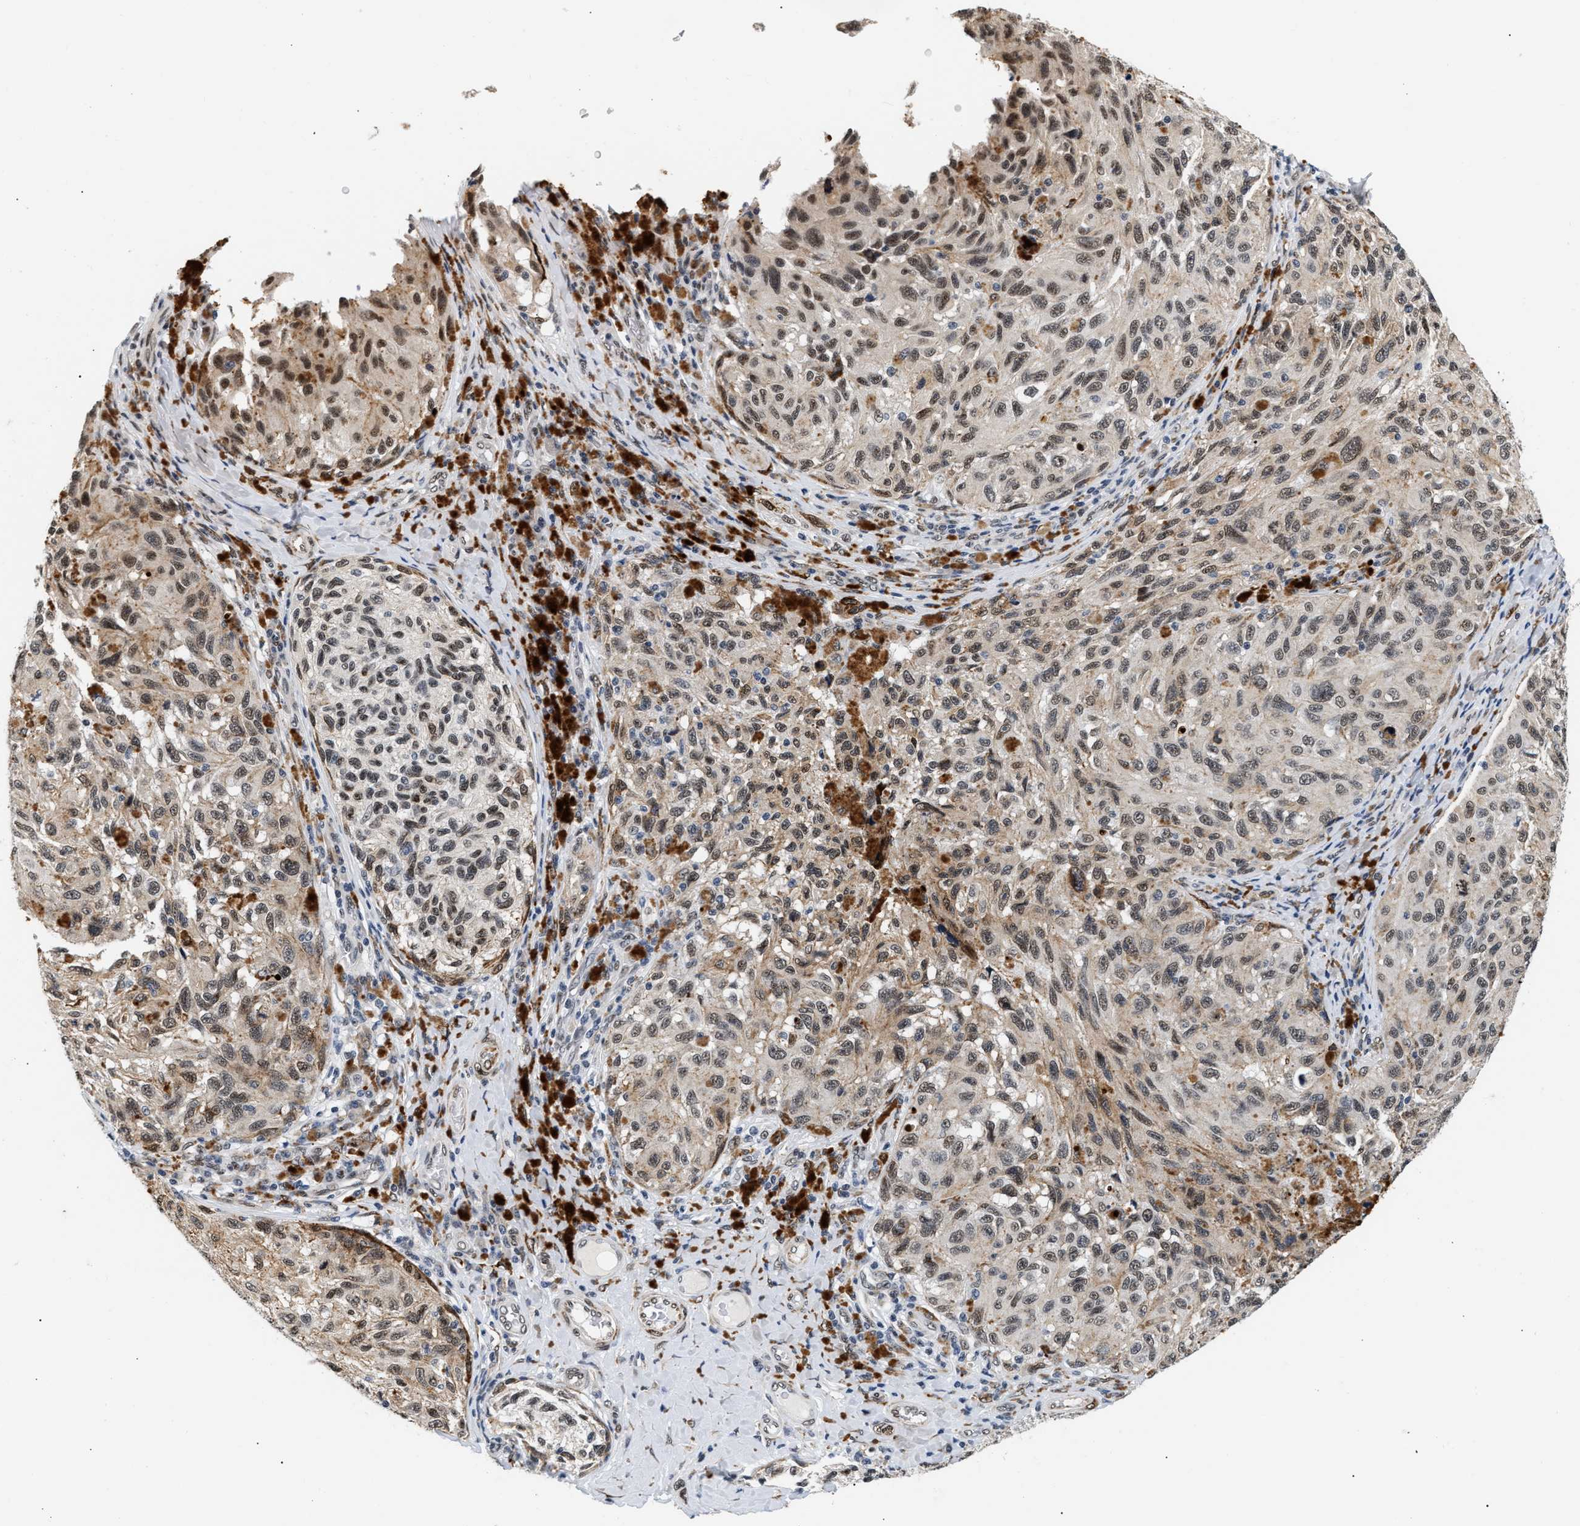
{"staining": {"intensity": "weak", "quantity": ">75%", "location": "cytoplasmic/membranous,nuclear"}, "tissue": "melanoma", "cell_type": "Tumor cells", "image_type": "cancer", "snomed": [{"axis": "morphology", "description": "Malignant melanoma, NOS"}, {"axis": "topography", "description": "Skin"}], "caption": "Immunohistochemical staining of malignant melanoma demonstrates low levels of weak cytoplasmic/membranous and nuclear protein positivity in about >75% of tumor cells. (DAB (3,3'-diaminobenzidine) IHC with brightfield microscopy, high magnification).", "gene": "THOC1", "patient": {"sex": "female", "age": 73}}